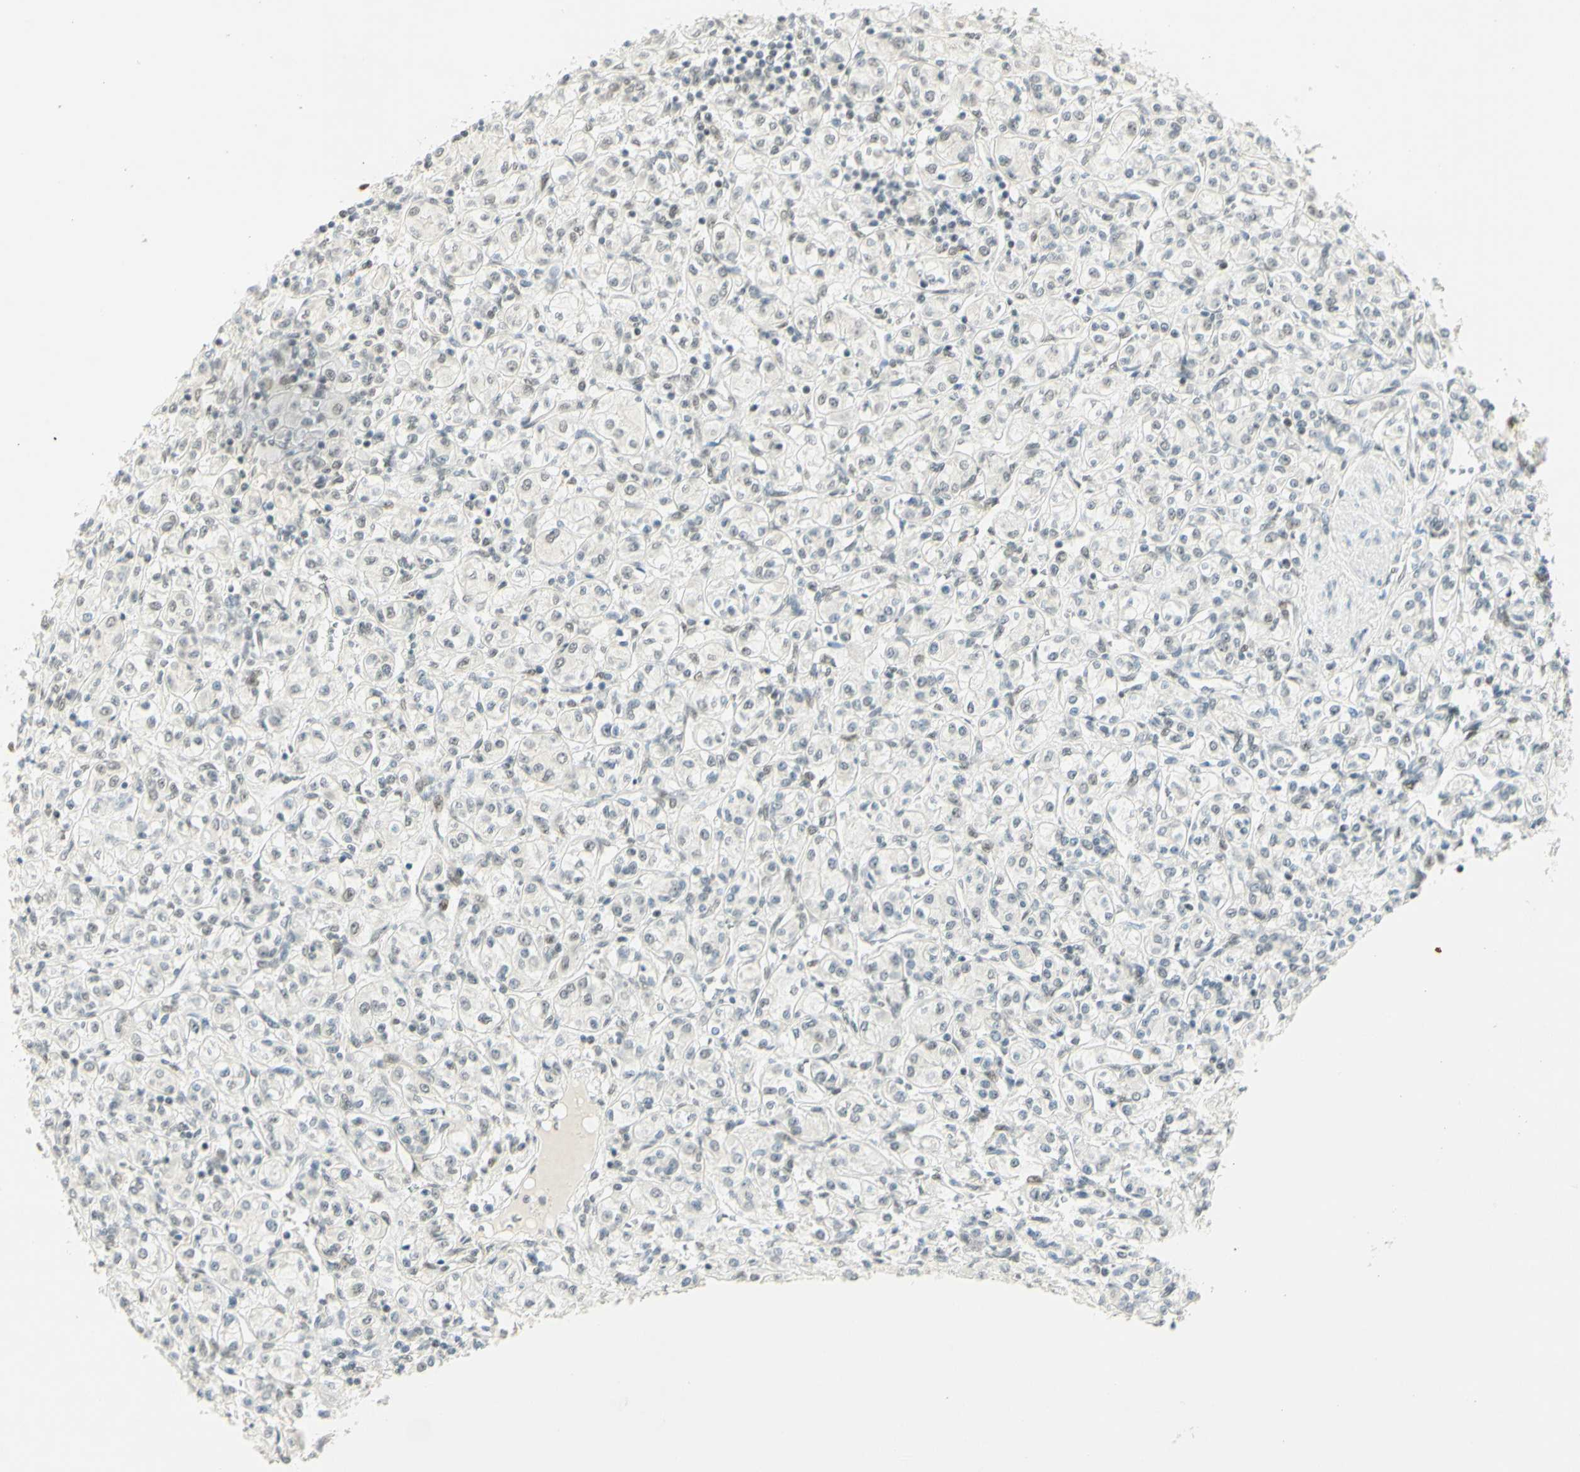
{"staining": {"intensity": "negative", "quantity": "none", "location": "none"}, "tissue": "renal cancer", "cell_type": "Tumor cells", "image_type": "cancer", "snomed": [{"axis": "morphology", "description": "Adenocarcinoma, NOS"}, {"axis": "topography", "description": "Kidney"}], "caption": "Immunohistochemistry photomicrograph of neoplastic tissue: adenocarcinoma (renal) stained with DAB (3,3'-diaminobenzidine) demonstrates no significant protein expression in tumor cells.", "gene": "PMS2", "patient": {"sex": "male", "age": 77}}